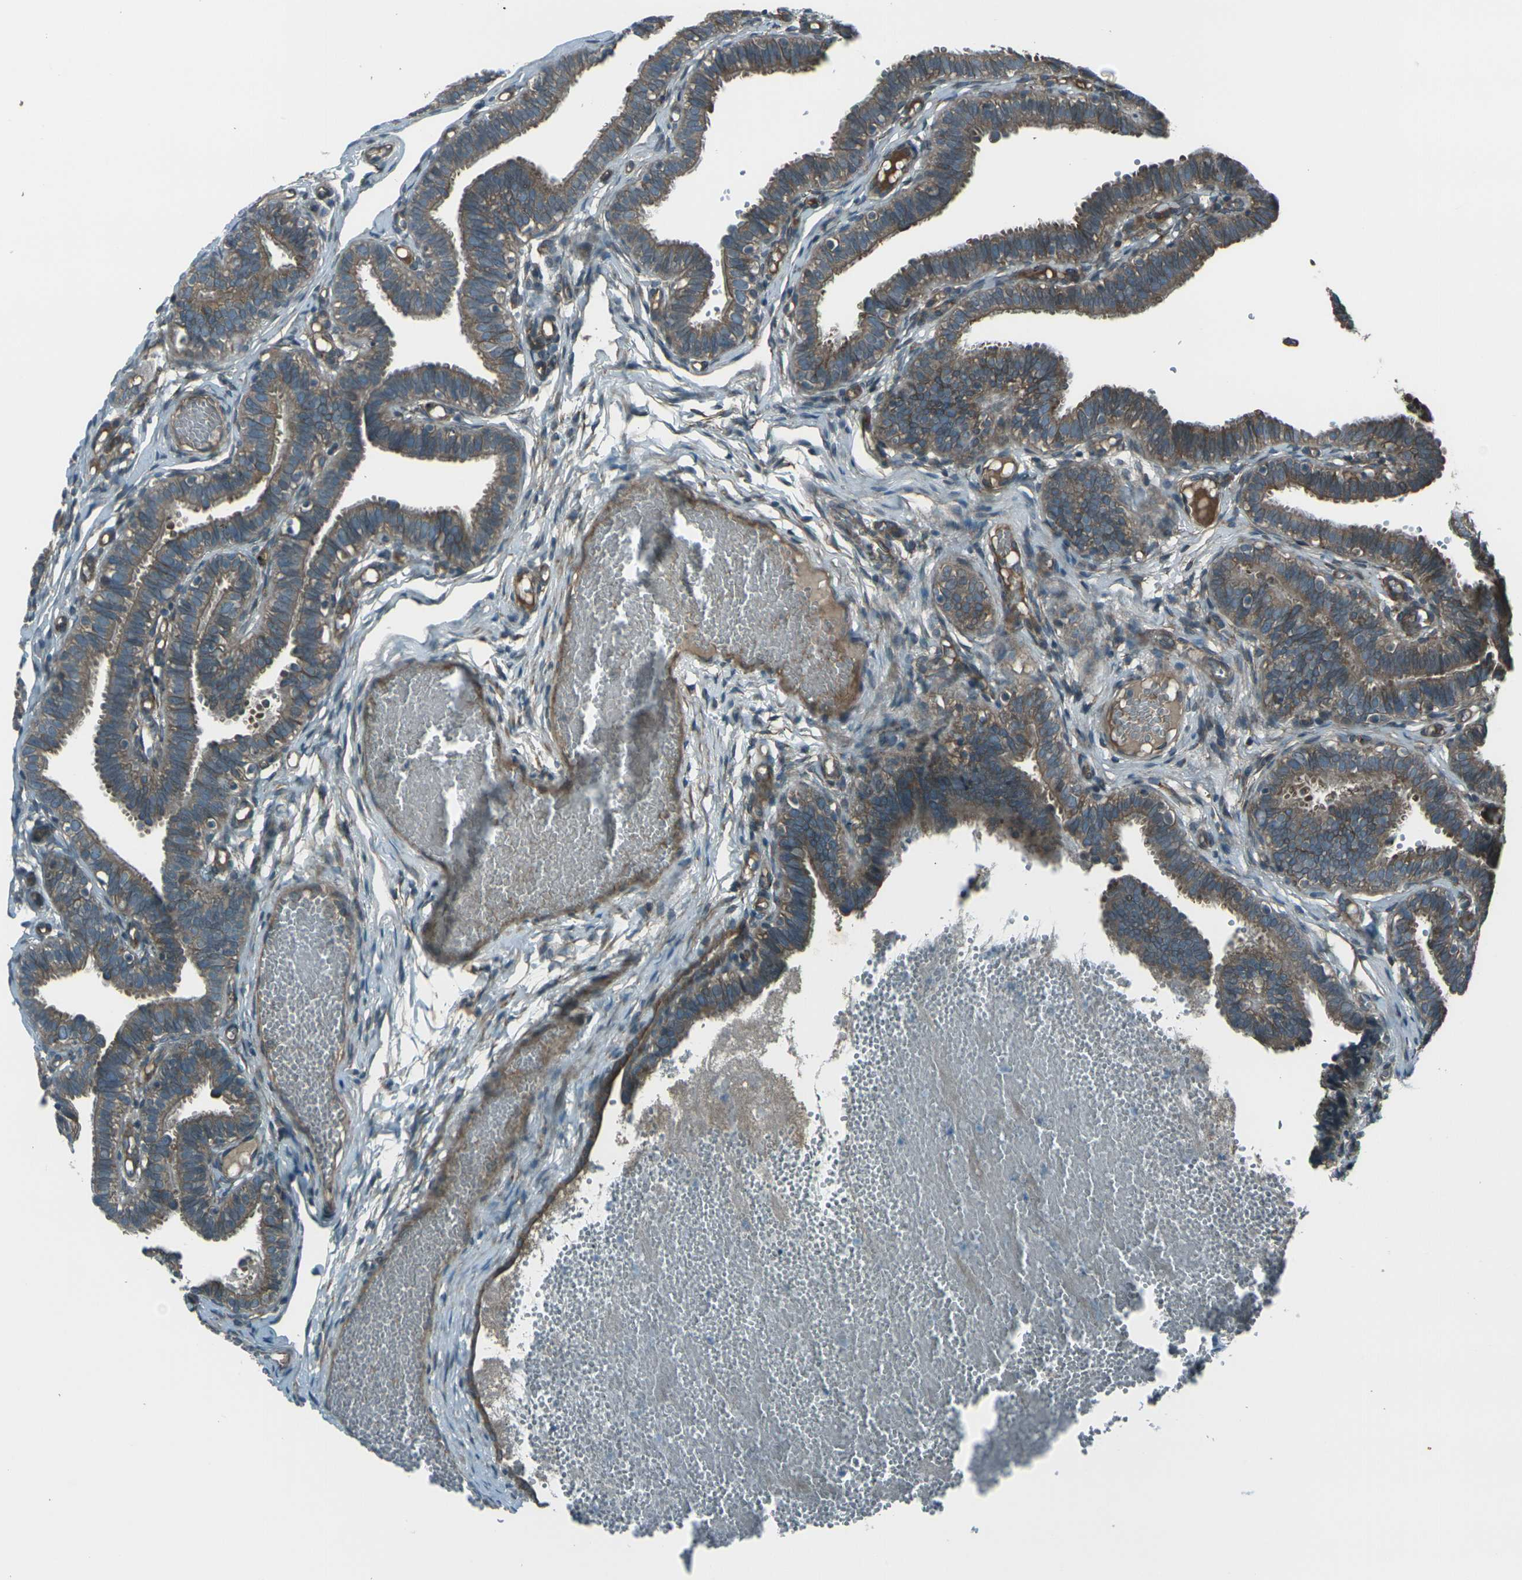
{"staining": {"intensity": "moderate", "quantity": ">75%", "location": "cytoplasmic/membranous"}, "tissue": "fallopian tube", "cell_type": "Glandular cells", "image_type": "normal", "snomed": [{"axis": "morphology", "description": "Normal tissue, NOS"}, {"axis": "topography", "description": "Fallopian tube"}, {"axis": "topography", "description": "Placenta"}], "caption": "Protein expression analysis of unremarkable fallopian tube exhibits moderate cytoplasmic/membranous positivity in about >75% of glandular cells.", "gene": "LSMEM1", "patient": {"sex": "female", "age": 34}}